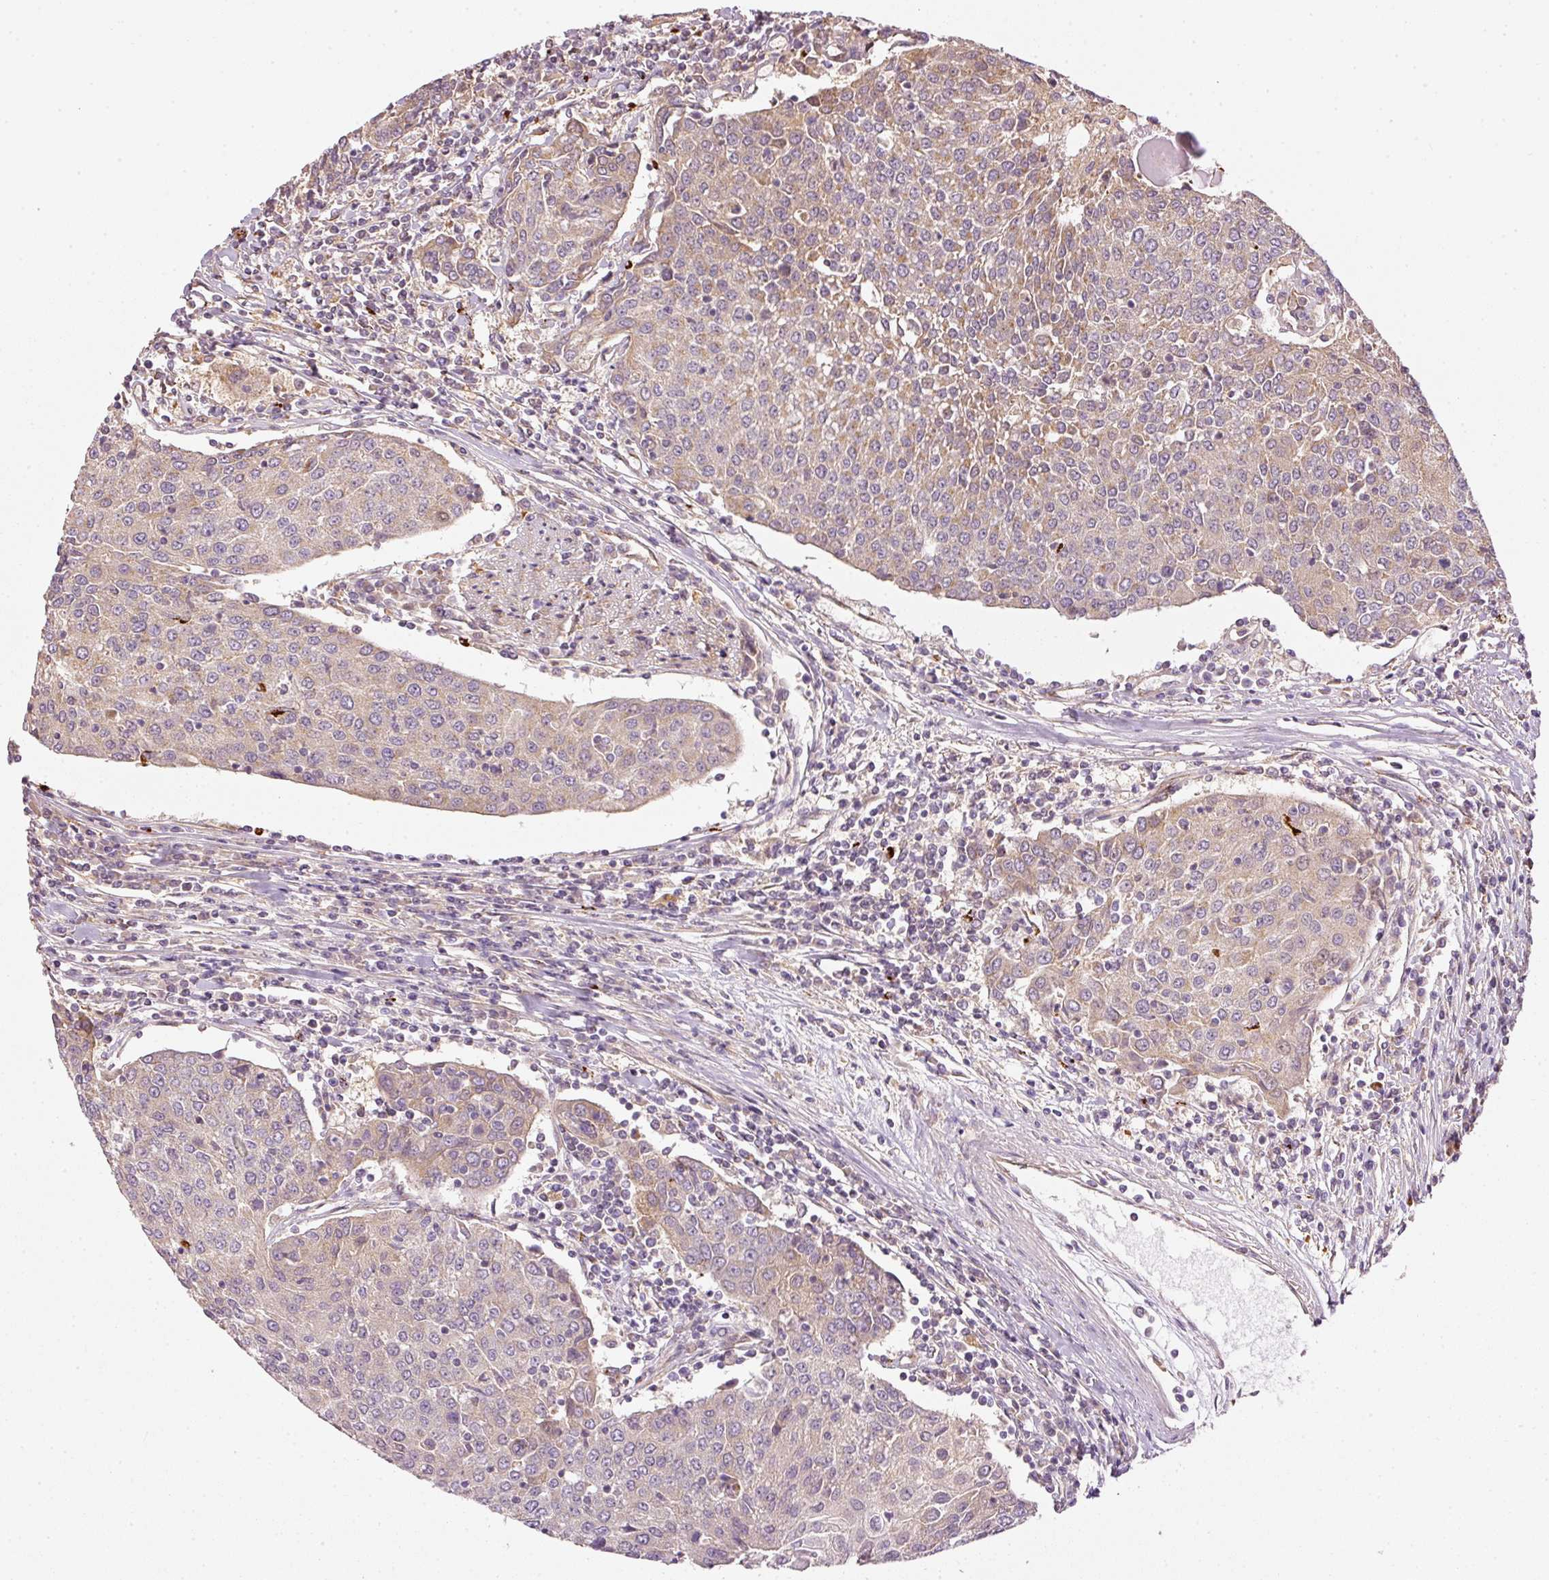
{"staining": {"intensity": "weak", "quantity": "25%-75%", "location": "cytoplasmic/membranous"}, "tissue": "urothelial cancer", "cell_type": "Tumor cells", "image_type": "cancer", "snomed": [{"axis": "morphology", "description": "Urothelial carcinoma, High grade"}, {"axis": "topography", "description": "Urinary bladder"}], "caption": "Approximately 25%-75% of tumor cells in urothelial carcinoma (high-grade) show weak cytoplasmic/membranous protein expression as visualized by brown immunohistochemical staining.", "gene": "MTHFD1L", "patient": {"sex": "female", "age": 85}}